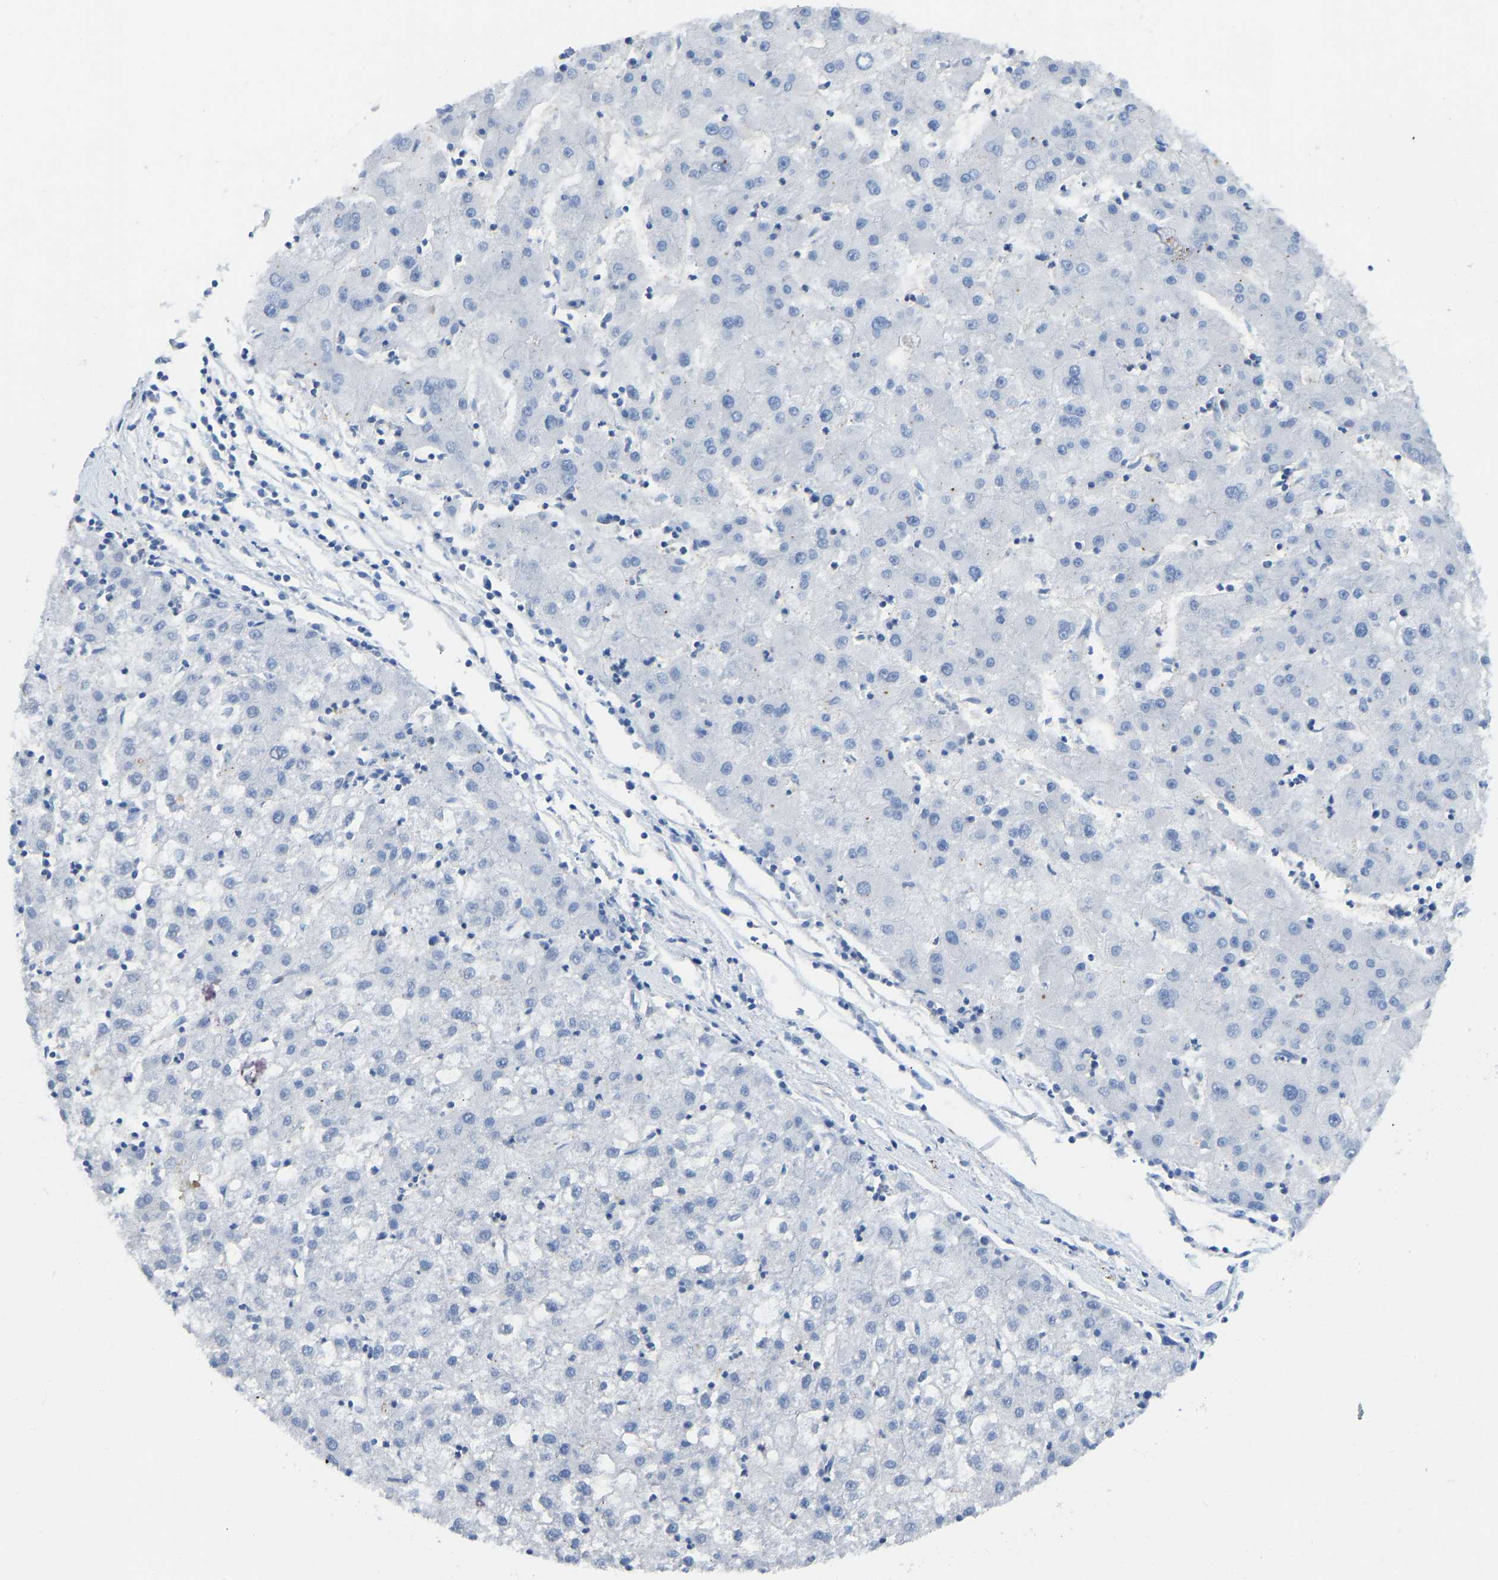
{"staining": {"intensity": "negative", "quantity": "none", "location": "none"}, "tissue": "liver cancer", "cell_type": "Tumor cells", "image_type": "cancer", "snomed": [{"axis": "morphology", "description": "Carcinoma, Hepatocellular, NOS"}, {"axis": "topography", "description": "Liver"}], "caption": "Tumor cells show no significant staining in liver cancer.", "gene": "NDRG3", "patient": {"sex": "male", "age": 72}}